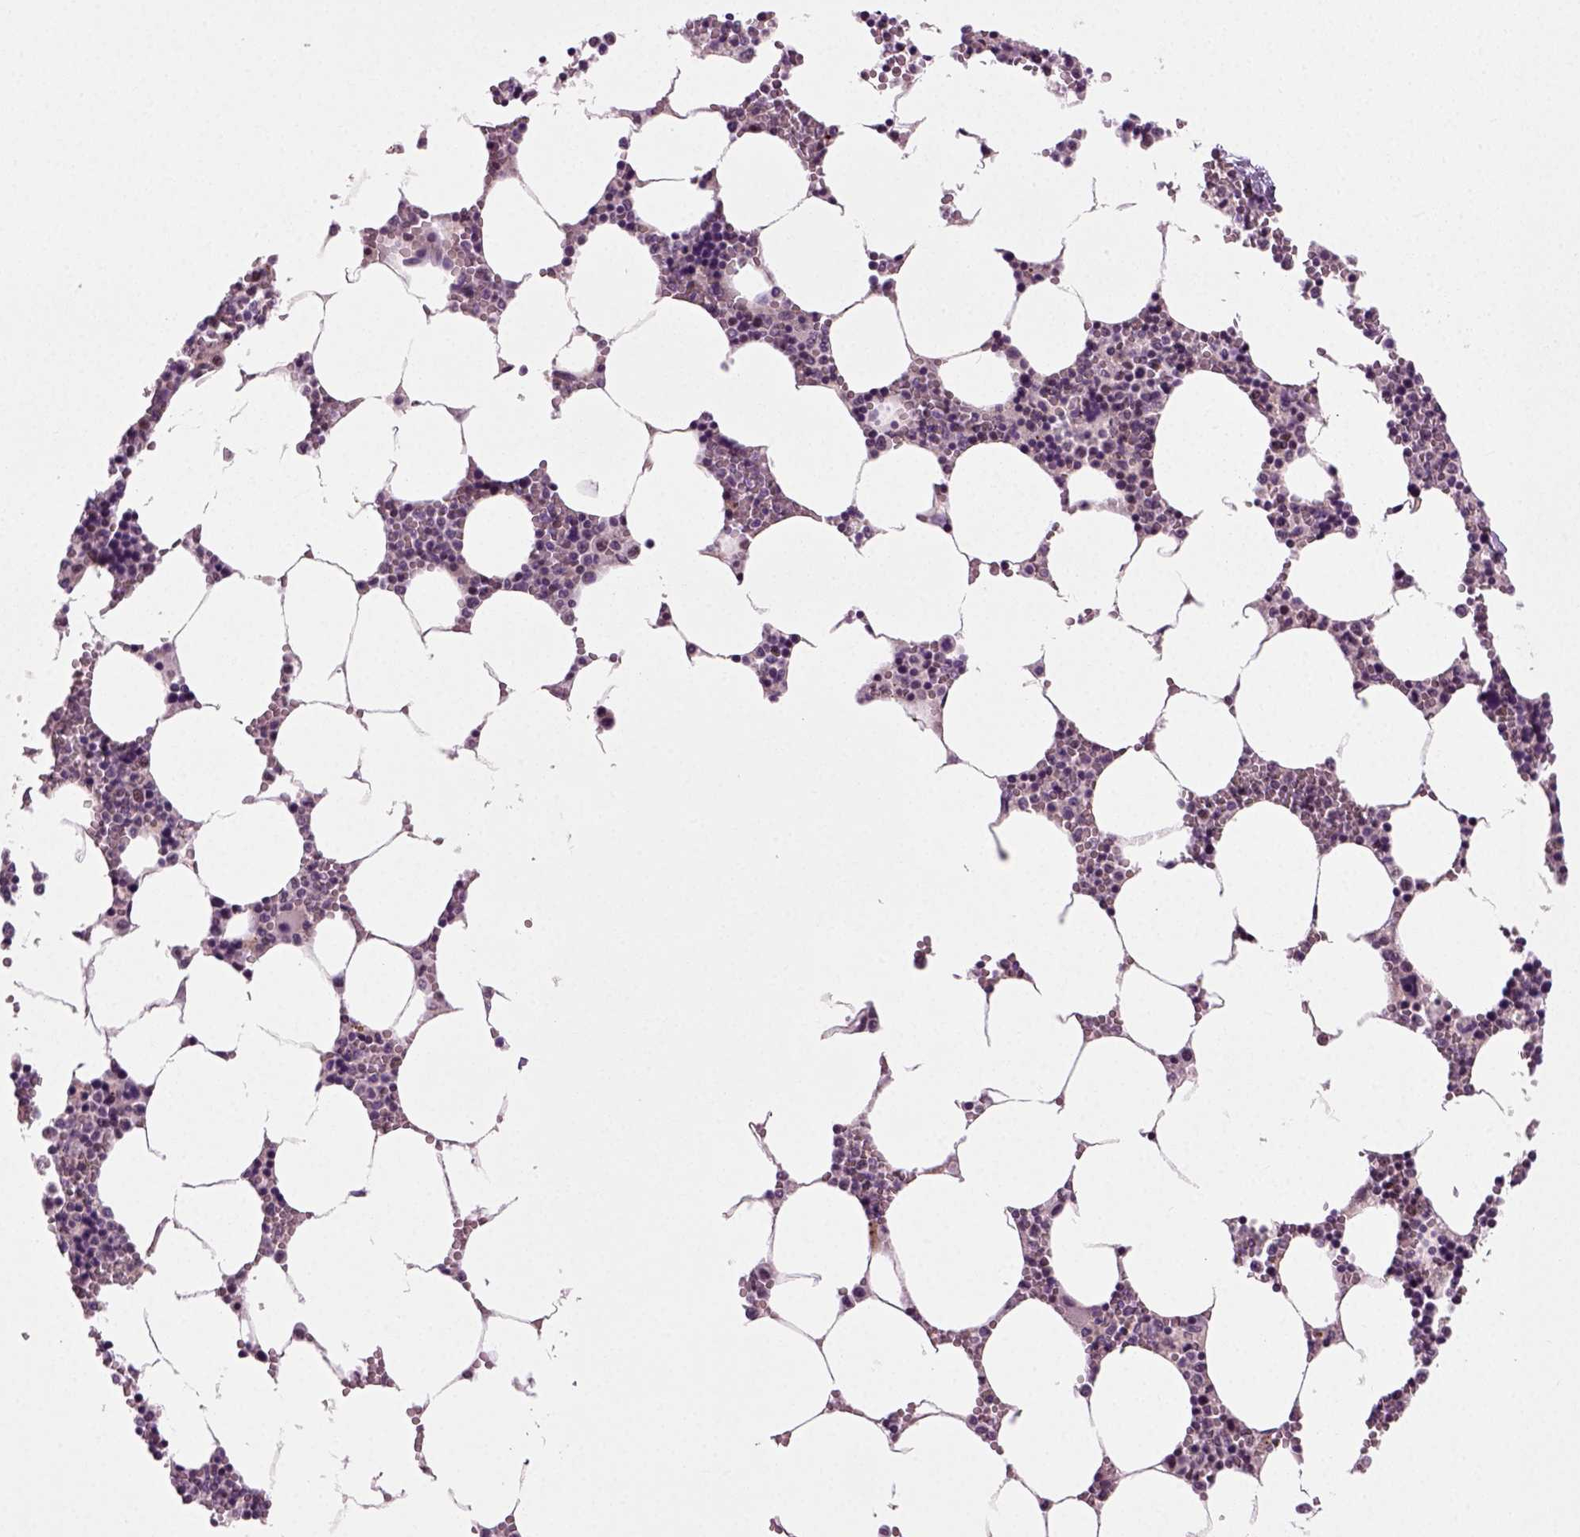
{"staining": {"intensity": "moderate", "quantity": "<25%", "location": "nuclear"}, "tissue": "bone marrow", "cell_type": "Hematopoietic cells", "image_type": "normal", "snomed": [{"axis": "morphology", "description": "Normal tissue, NOS"}, {"axis": "topography", "description": "Bone marrow"}], "caption": "High-power microscopy captured an immunohistochemistry micrograph of unremarkable bone marrow, revealing moderate nuclear staining in approximately <25% of hematopoietic cells. (IHC, brightfield microscopy, high magnification).", "gene": "RCOR3", "patient": {"sex": "female", "age": 64}}